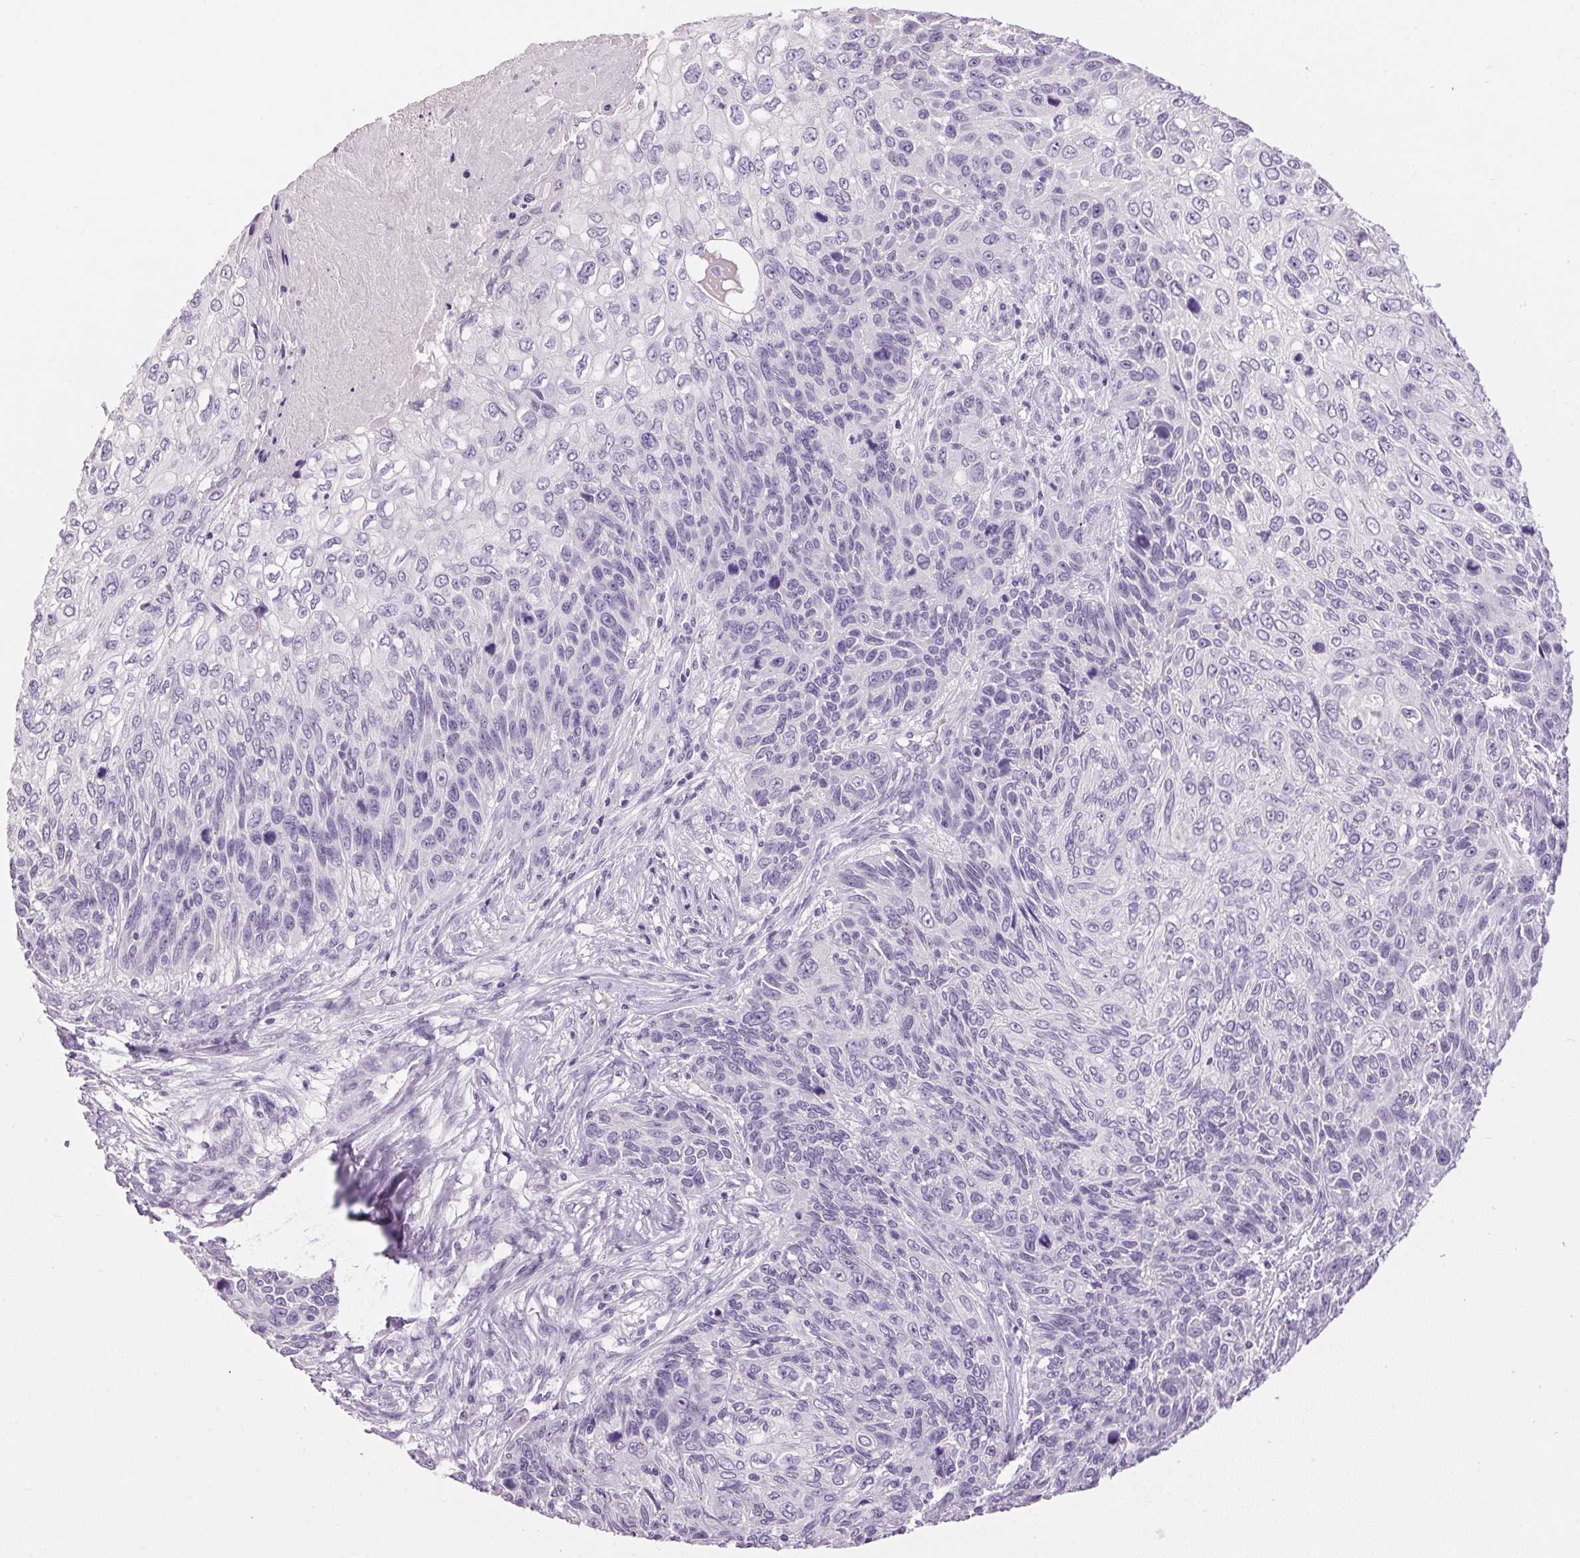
{"staining": {"intensity": "negative", "quantity": "none", "location": "none"}, "tissue": "skin cancer", "cell_type": "Tumor cells", "image_type": "cancer", "snomed": [{"axis": "morphology", "description": "Squamous cell carcinoma, NOS"}, {"axis": "topography", "description": "Skin"}], "caption": "IHC photomicrograph of neoplastic tissue: squamous cell carcinoma (skin) stained with DAB (3,3'-diaminobenzidine) shows no significant protein expression in tumor cells.", "gene": "PPP1R1A", "patient": {"sex": "male", "age": 92}}